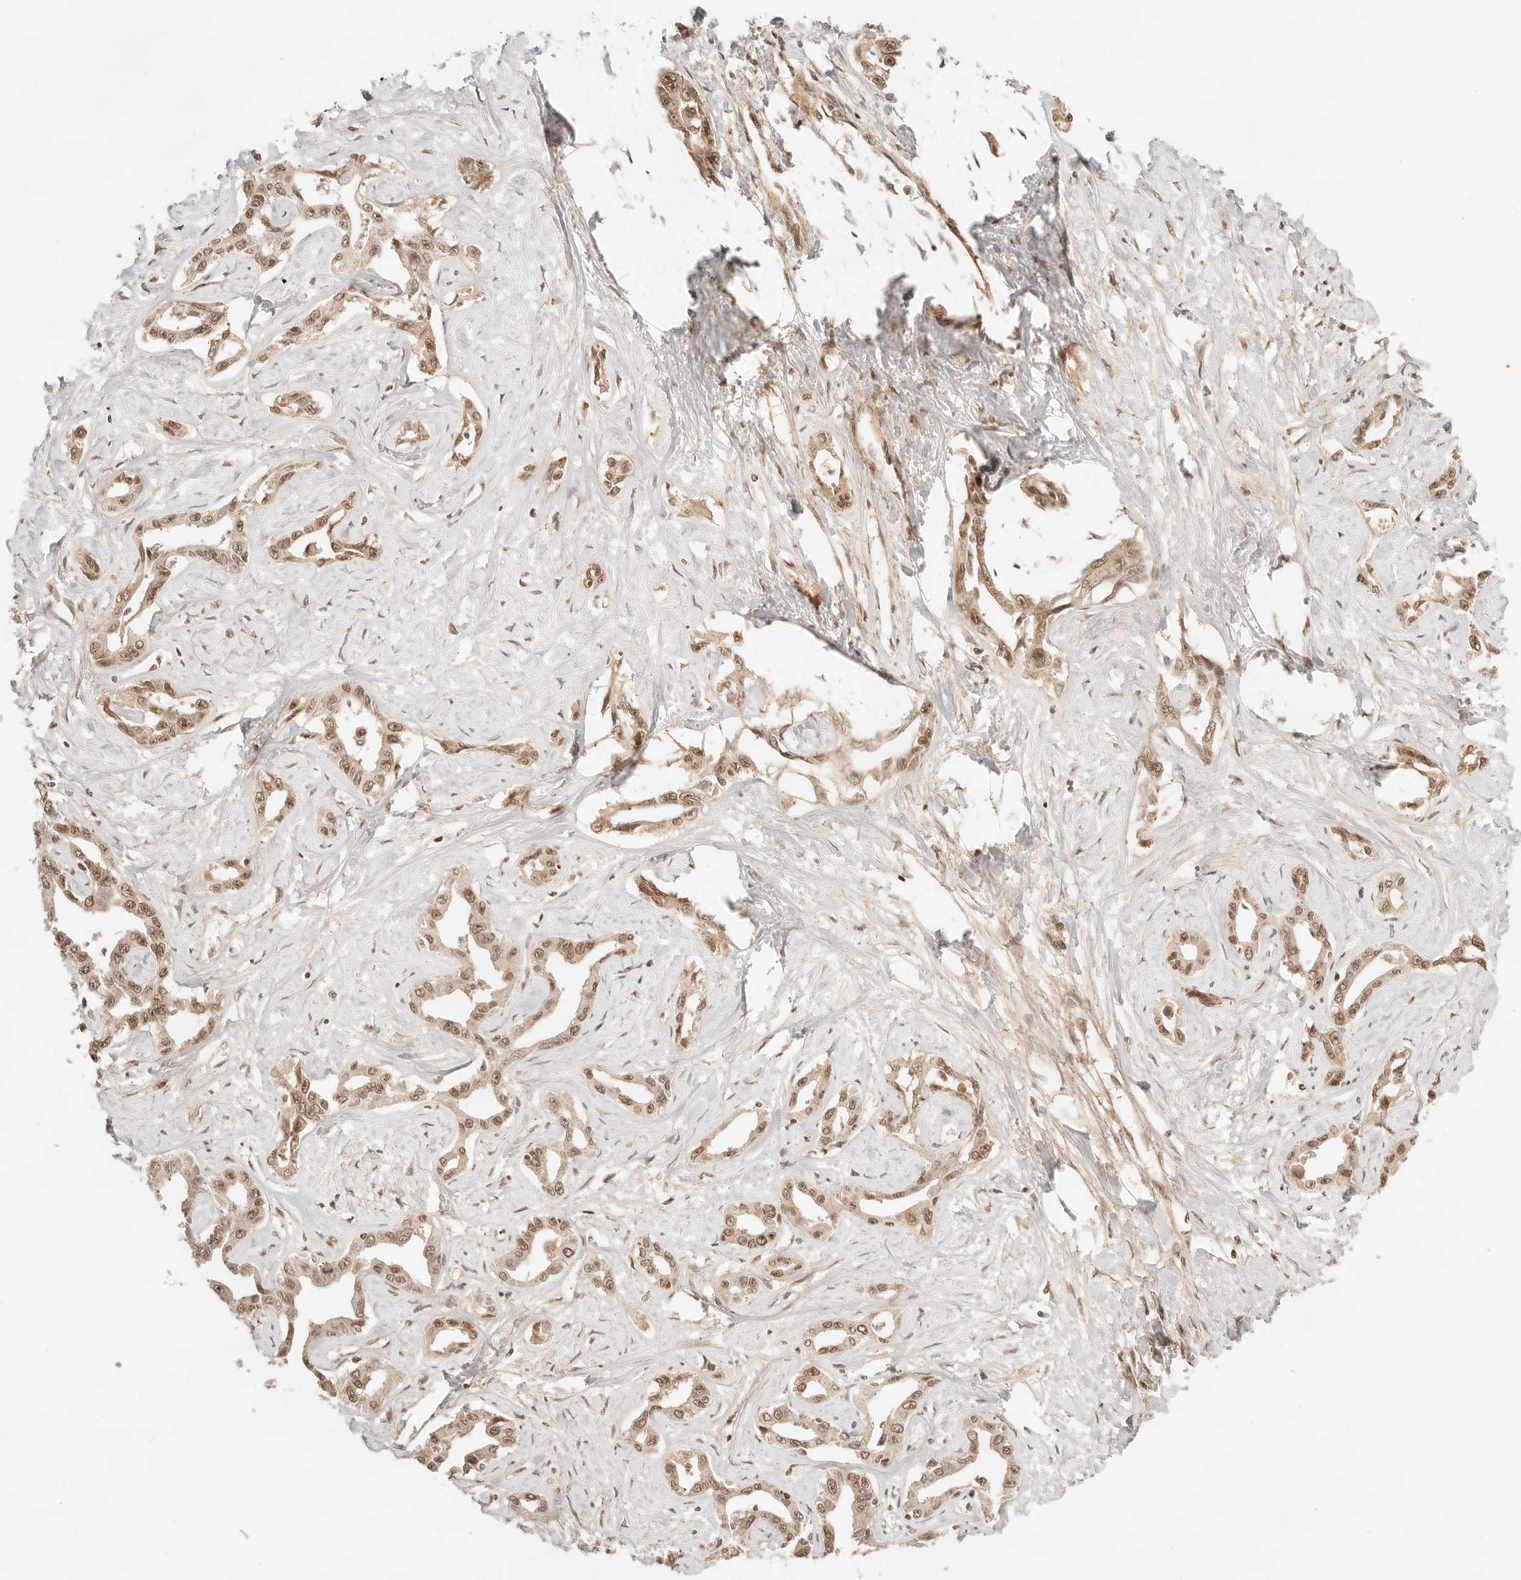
{"staining": {"intensity": "moderate", "quantity": ">75%", "location": "nuclear"}, "tissue": "liver cancer", "cell_type": "Tumor cells", "image_type": "cancer", "snomed": [{"axis": "morphology", "description": "Cholangiocarcinoma"}, {"axis": "topography", "description": "Liver"}], "caption": "This photomicrograph shows IHC staining of liver cholangiocarcinoma, with medium moderate nuclear positivity in about >75% of tumor cells.", "gene": "GTF2E2", "patient": {"sex": "male", "age": 59}}